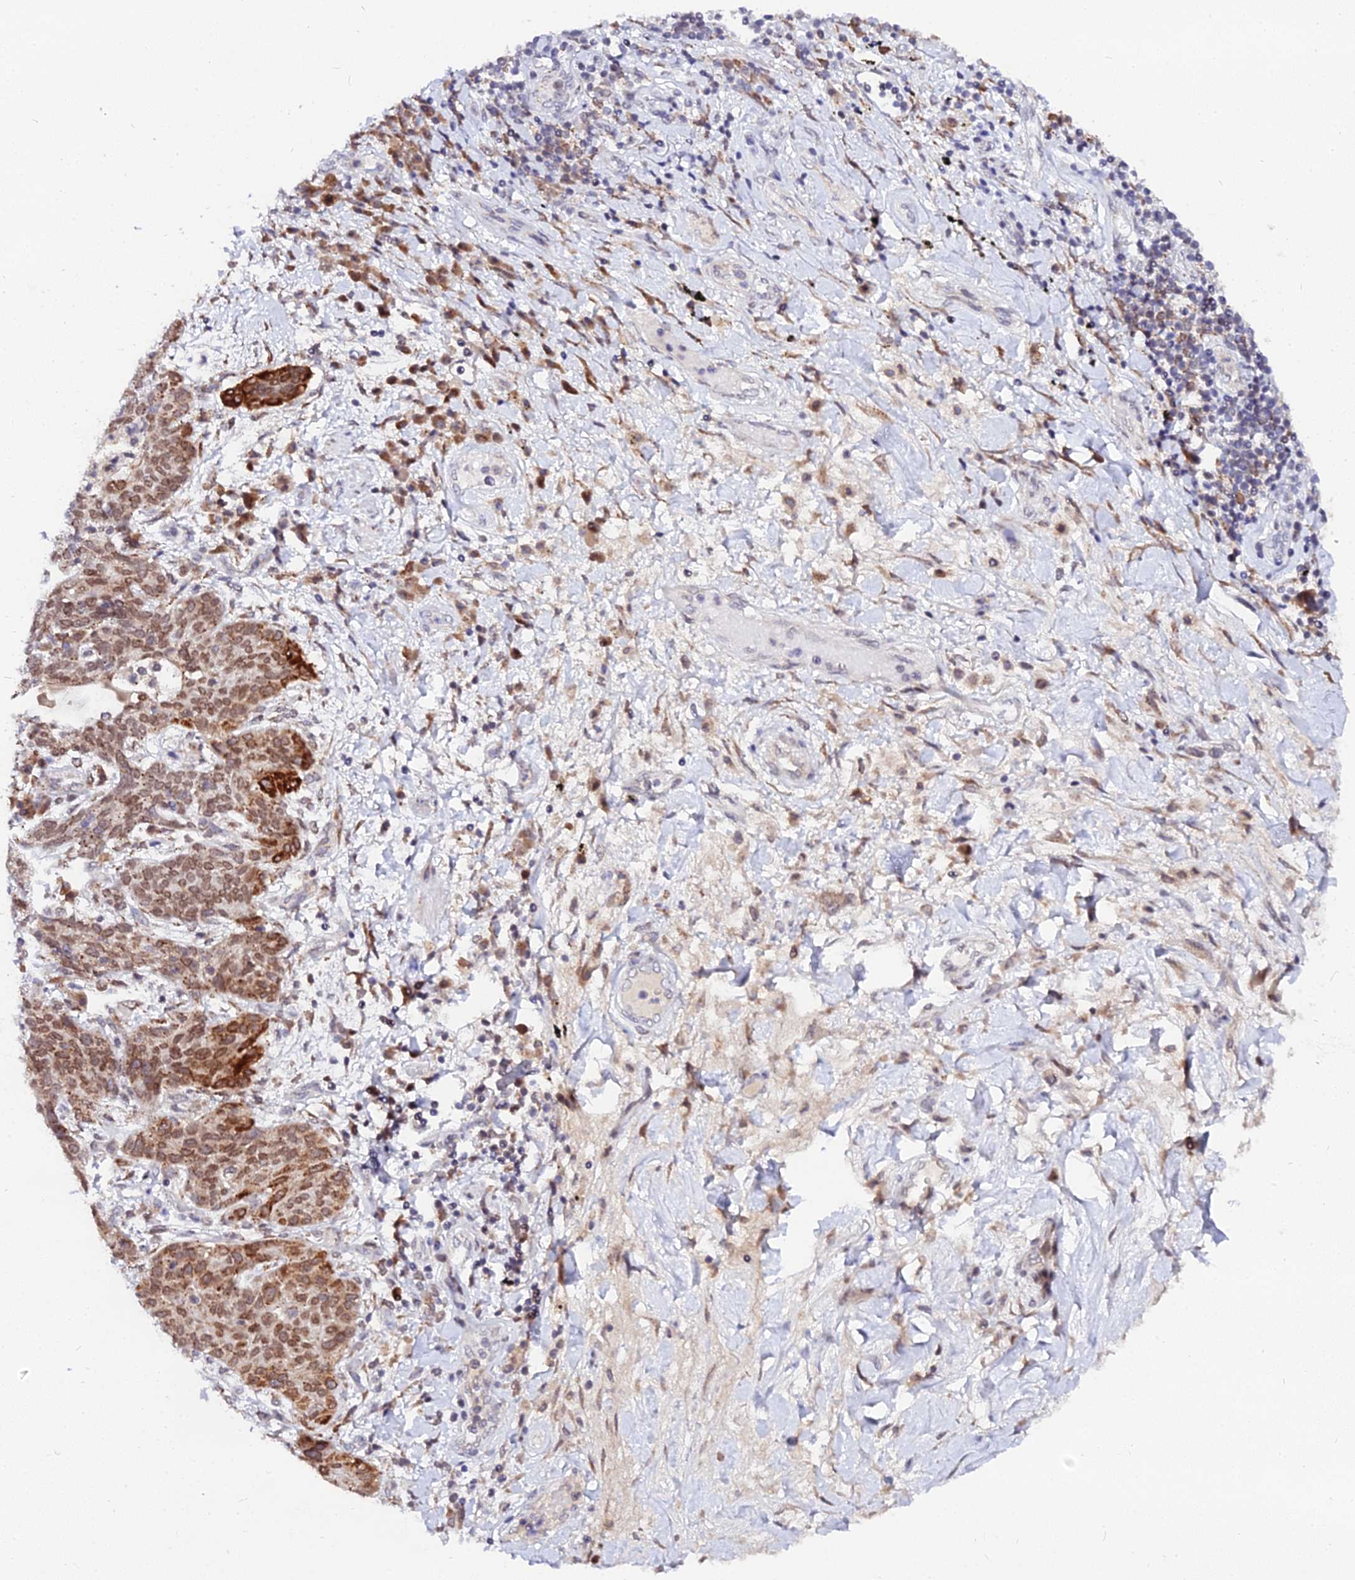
{"staining": {"intensity": "moderate", "quantity": ">75%", "location": "cytoplasmic/membranous,nuclear"}, "tissue": "lung cancer", "cell_type": "Tumor cells", "image_type": "cancer", "snomed": [{"axis": "morphology", "description": "Squamous cell carcinoma, NOS"}, {"axis": "topography", "description": "Lung"}], "caption": "The histopathology image displays immunohistochemical staining of lung squamous cell carcinoma. There is moderate cytoplasmic/membranous and nuclear expression is appreciated in approximately >75% of tumor cells.", "gene": "RNF121", "patient": {"sex": "female", "age": 70}}